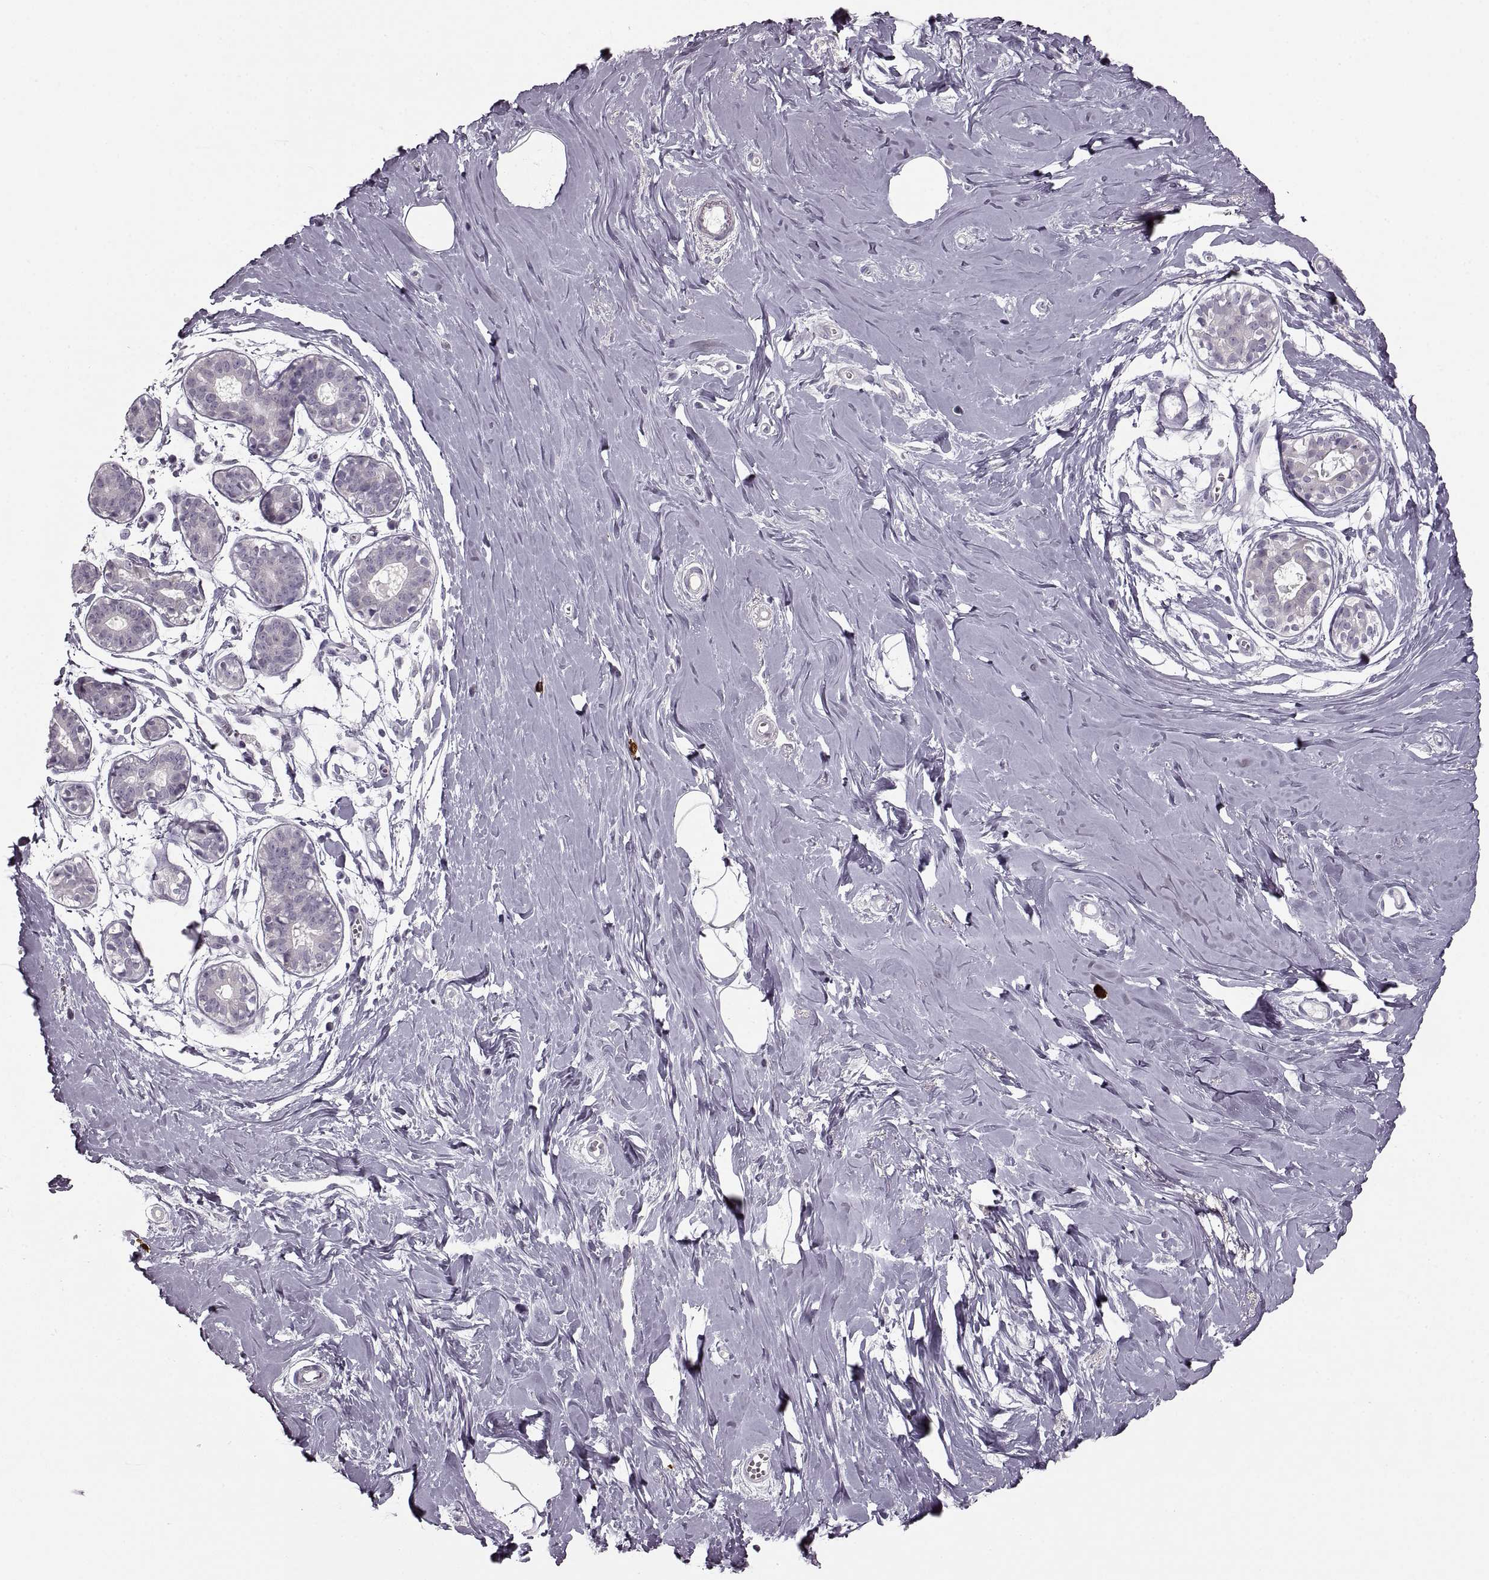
{"staining": {"intensity": "negative", "quantity": "none", "location": "none"}, "tissue": "breast", "cell_type": "Adipocytes", "image_type": "normal", "snomed": [{"axis": "morphology", "description": "Normal tissue, NOS"}, {"axis": "topography", "description": "Breast"}], "caption": "DAB immunohistochemical staining of benign breast shows no significant positivity in adipocytes.", "gene": "CNTN1", "patient": {"sex": "female", "age": 49}}